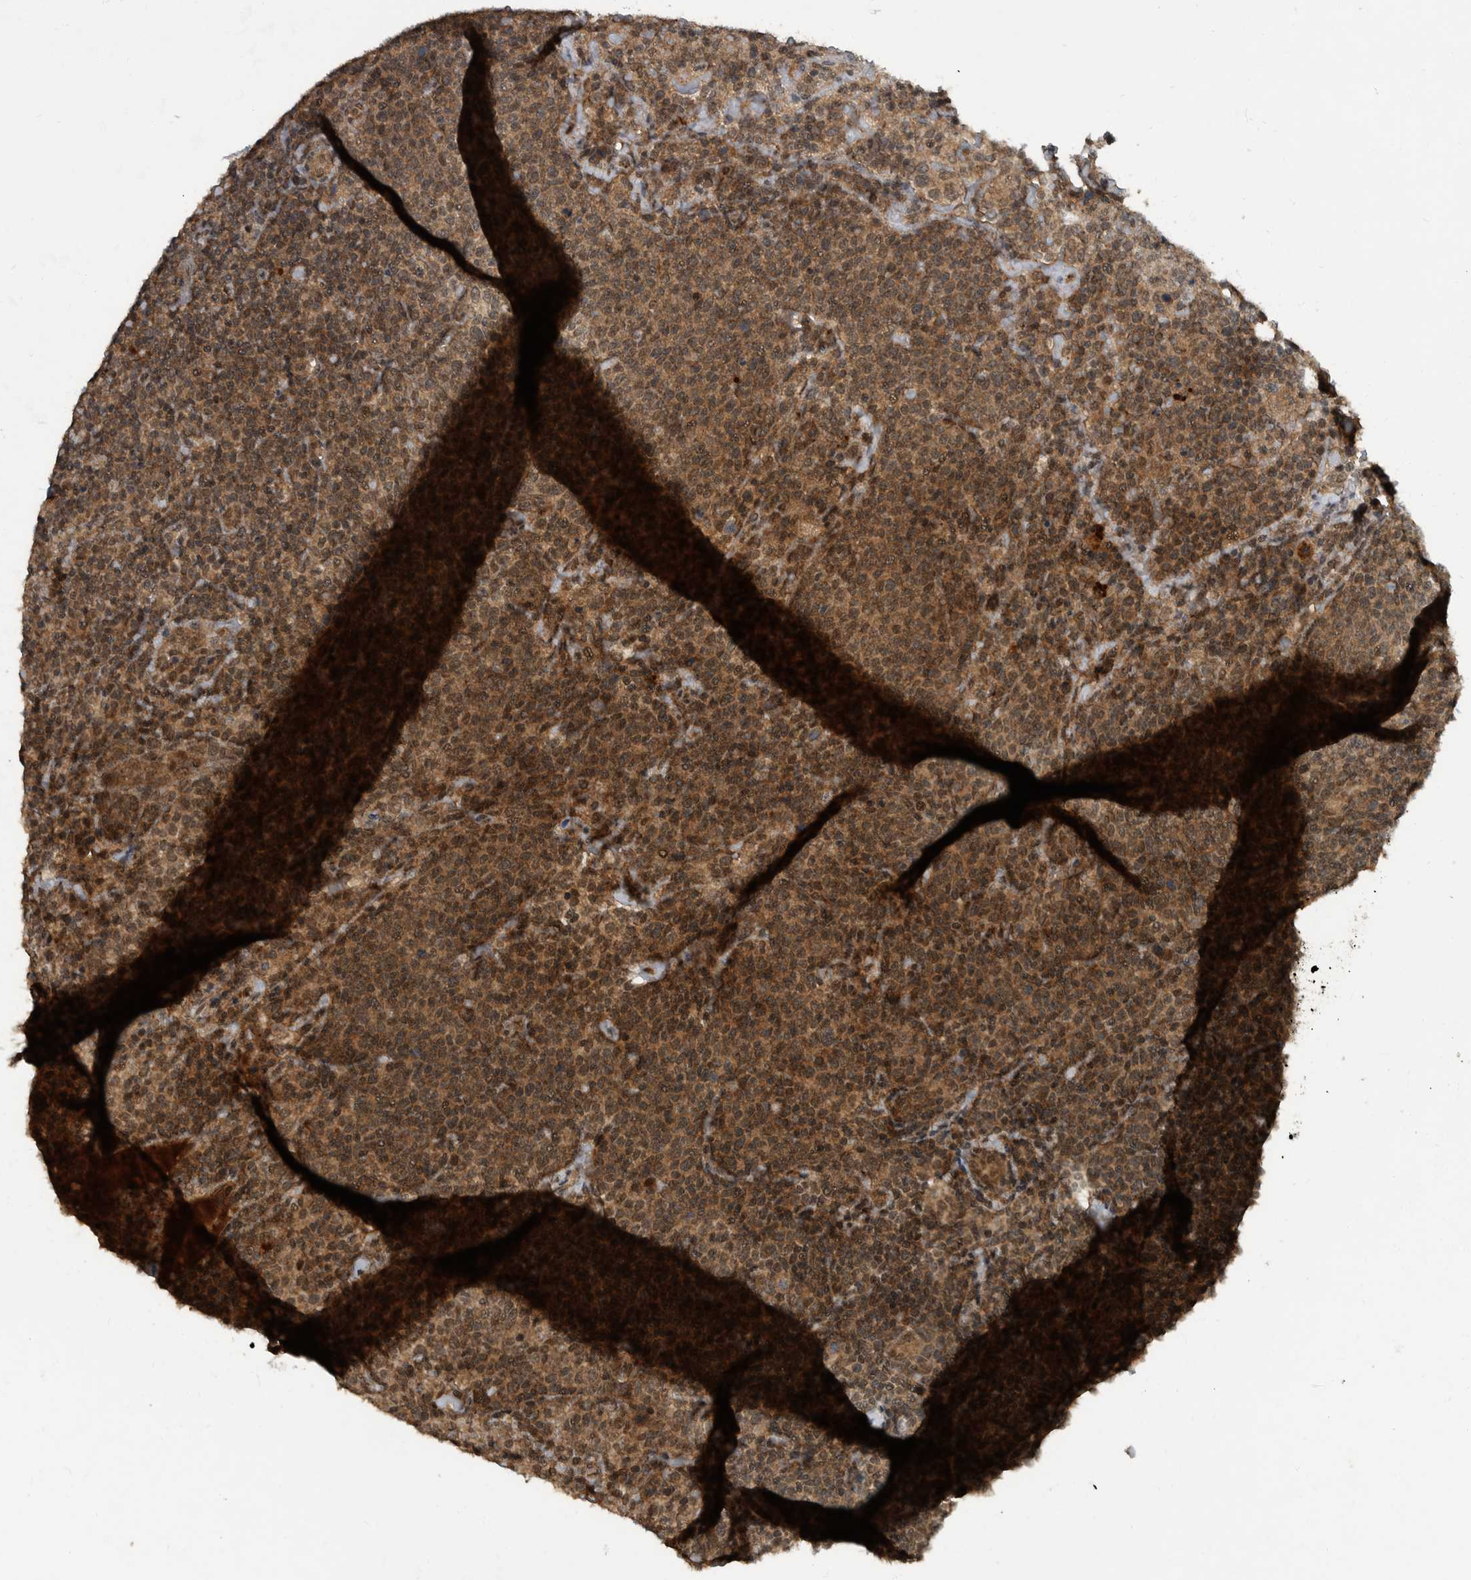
{"staining": {"intensity": "moderate", "quantity": ">75%", "location": "cytoplasmic/membranous"}, "tissue": "lymphoma", "cell_type": "Tumor cells", "image_type": "cancer", "snomed": [{"axis": "morphology", "description": "Malignant lymphoma, non-Hodgkin's type, High grade"}, {"axis": "topography", "description": "Lymph node"}], "caption": "This is a photomicrograph of immunohistochemistry staining of lymphoma, which shows moderate staining in the cytoplasmic/membranous of tumor cells.", "gene": "FOXO1", "patient": {"sex": "male", "age": 61}}